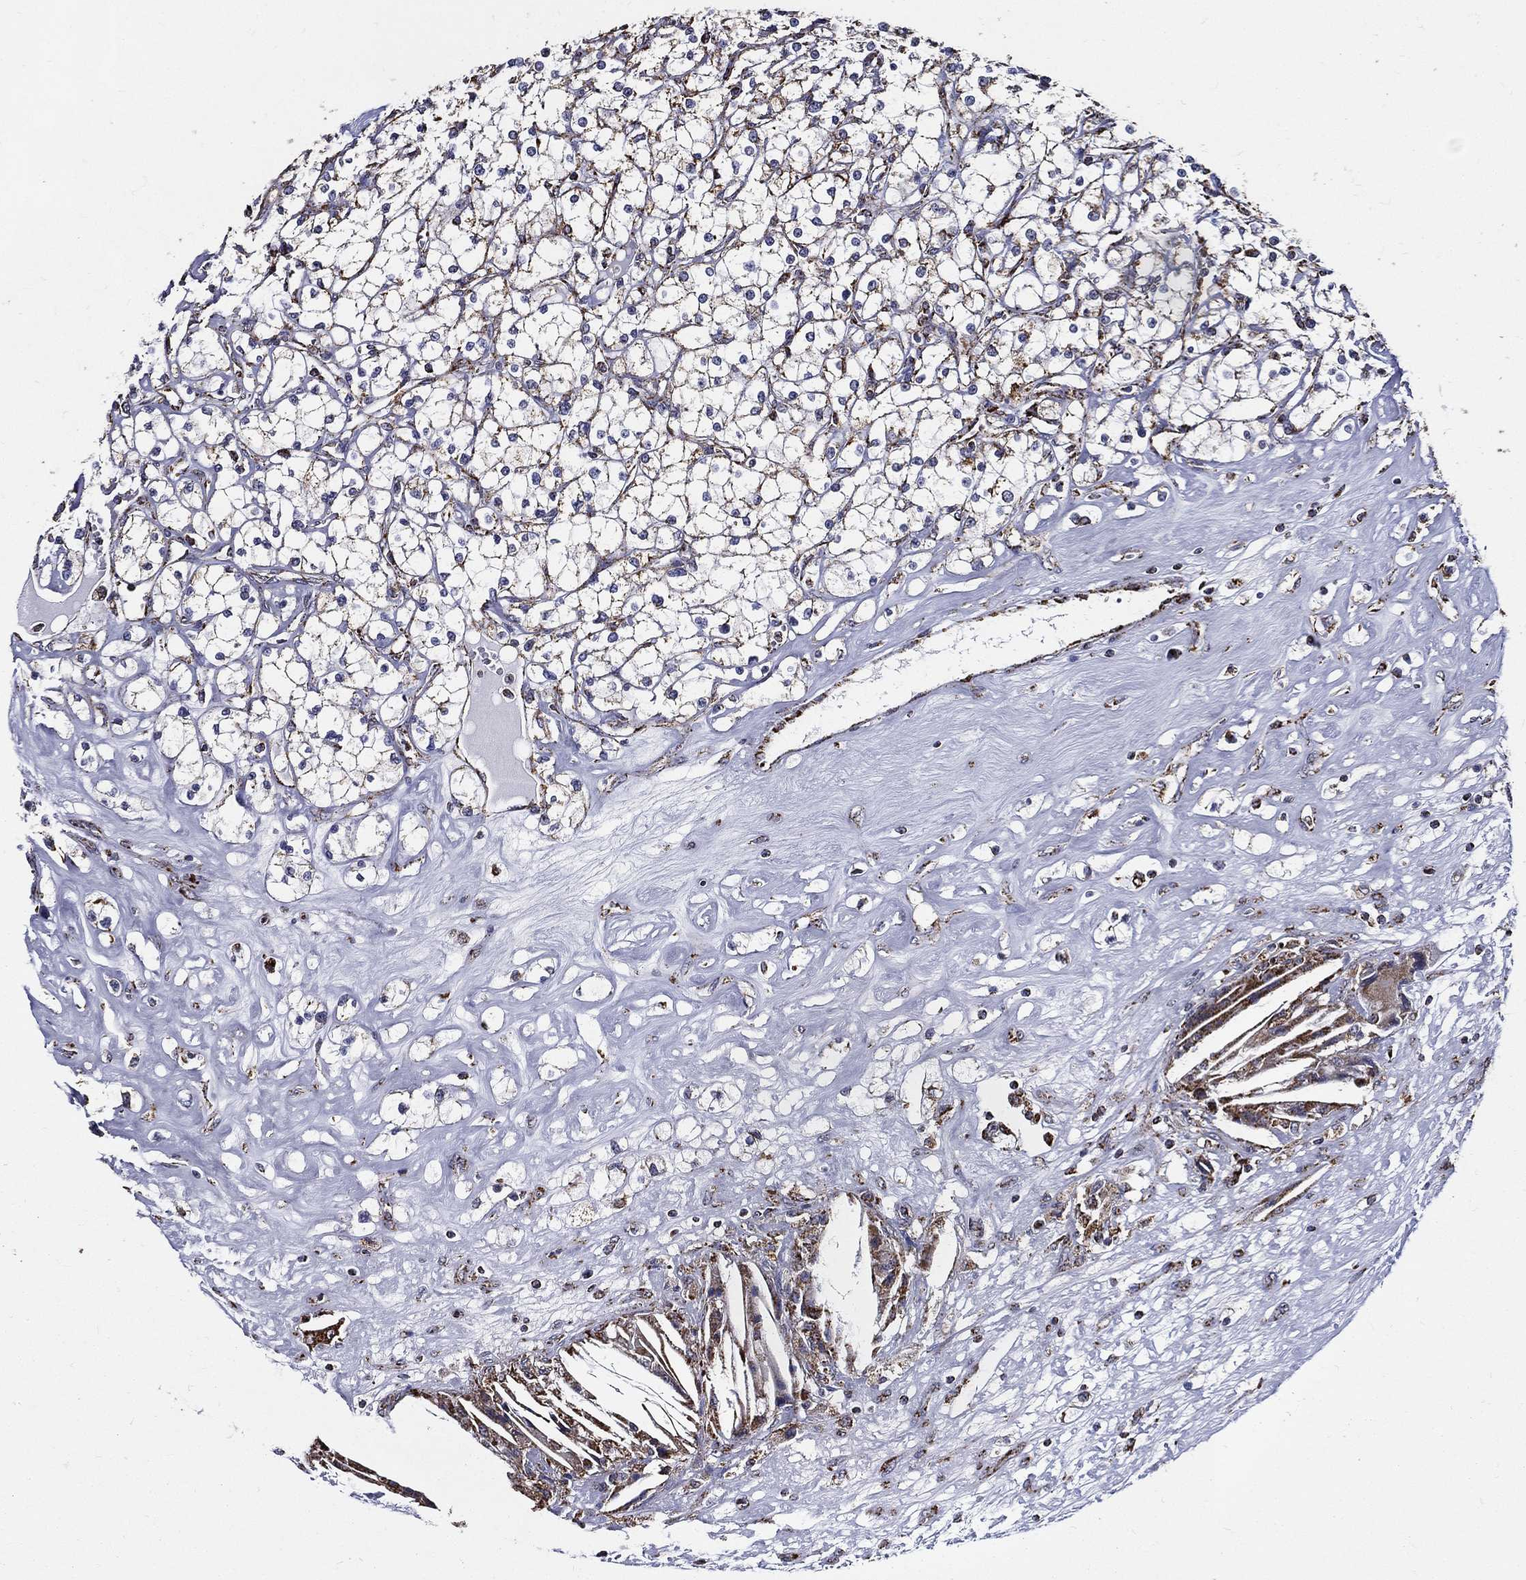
{"staining": {"intensity": "moderate", "quantity": ">75%", "location": "cytoplasmic/membranous"}, "tissue": "renal cancer", "cell_type": "Tumor cells", "image_type": "cancer", "snomed": [{"axis": "morphology", "description": "Adenocarcinoma, NOS"}, {"axis": "topography", "description": "Kidney"}], "caption": "DAB (3,3'-diaminobenzidine) immunohistochemical staining of human renal cancer (adenocarcinoma) exhibits moderate cytoplasmic/membranous protein expression in approximately >75% of tumor cells.", "gene": "NDUFAB1", "patient": {"sex": "male", "age": 67}}